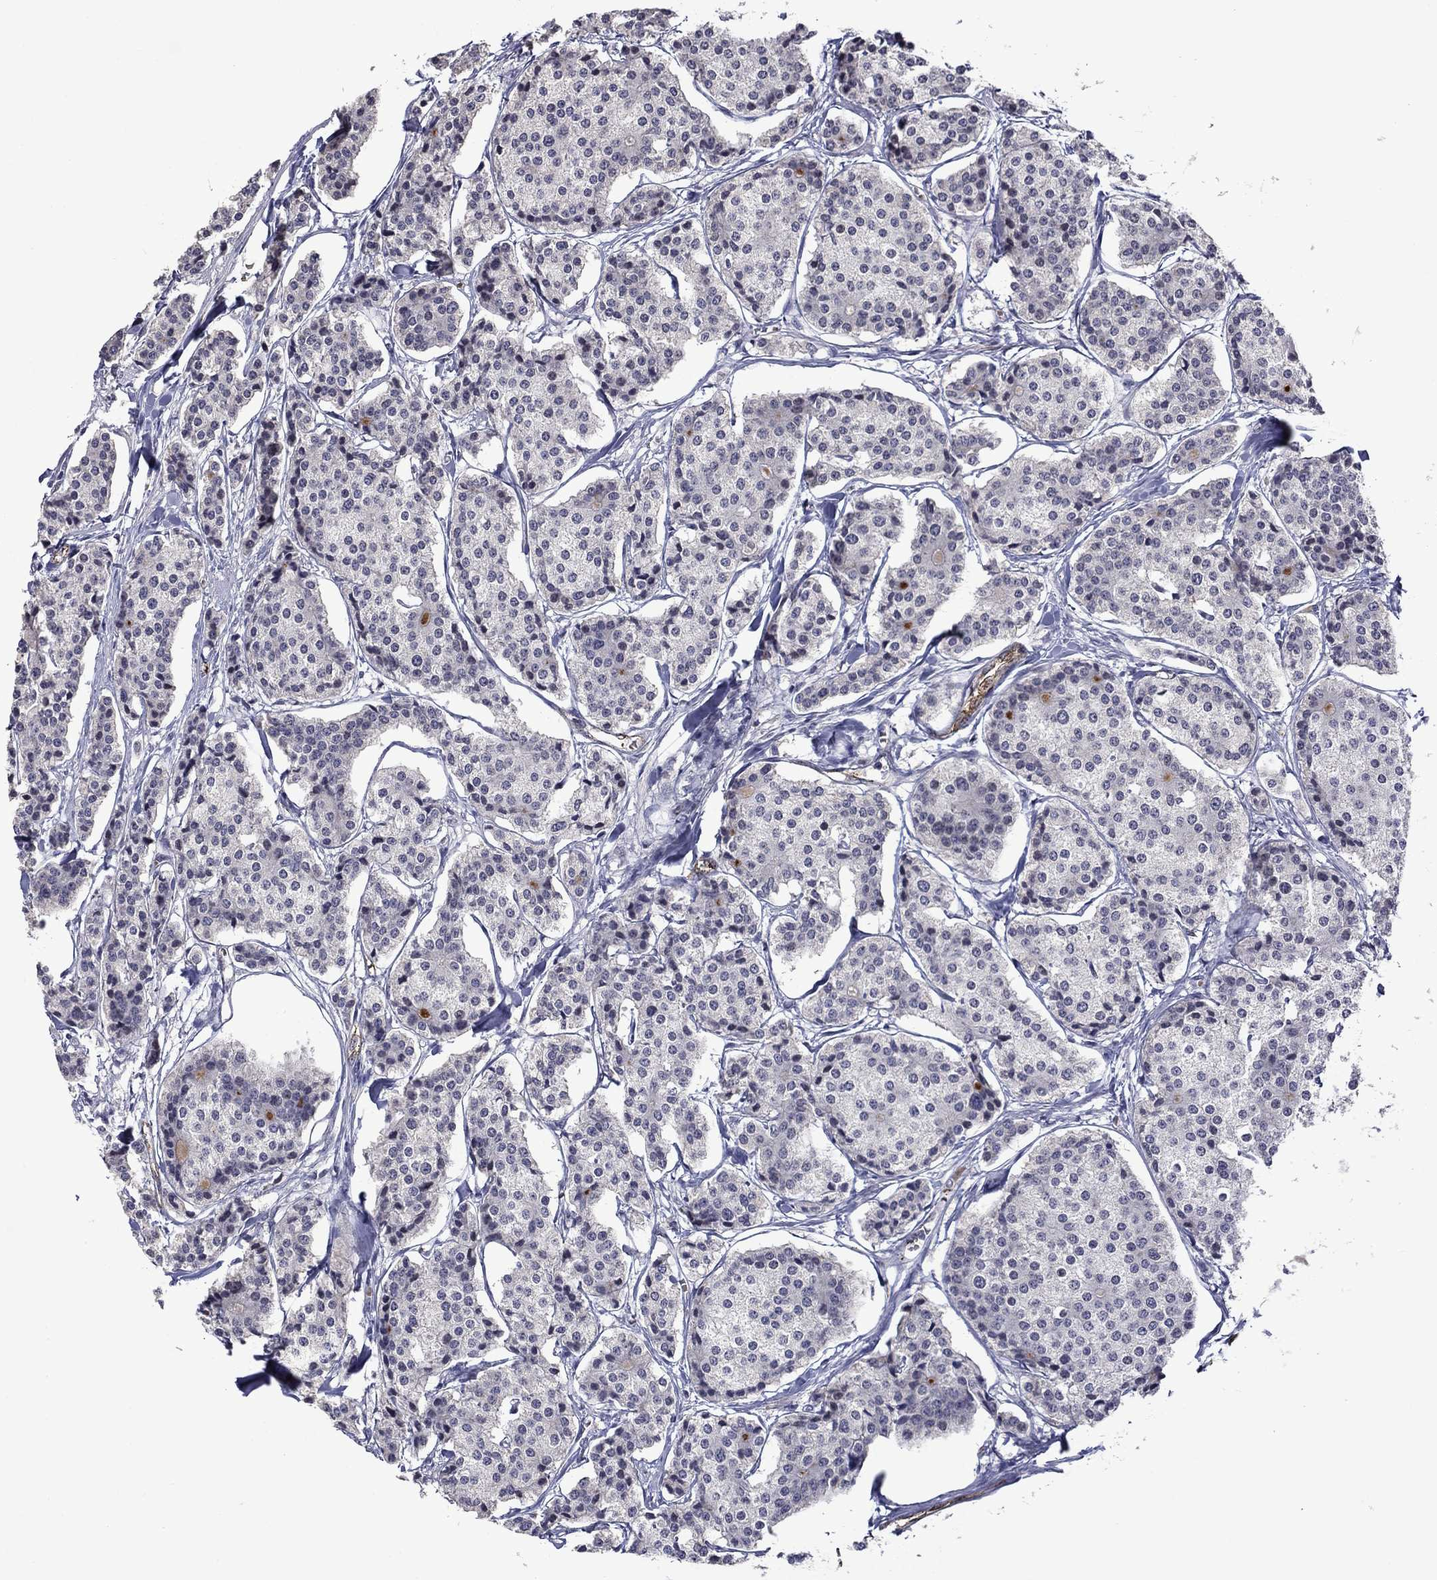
{"staining": {"intensity": "negative", "quantity": "none", "location": "none"}, "tissue": "carcinoid", "cell_type": "Tumor cells", "image_type": "cancer", "snomed": [{"axis": "morphology", "description": "Carcinoid, malignant, NOS"}, {"axis": "topography", "description": "Small intestine"}], "caption": "Human carcinoid stained for a protein using IHC displays no positivity in tumor cells.", "gene": "SLITRK1", "patient": {"sex": "female", "age": 65}}